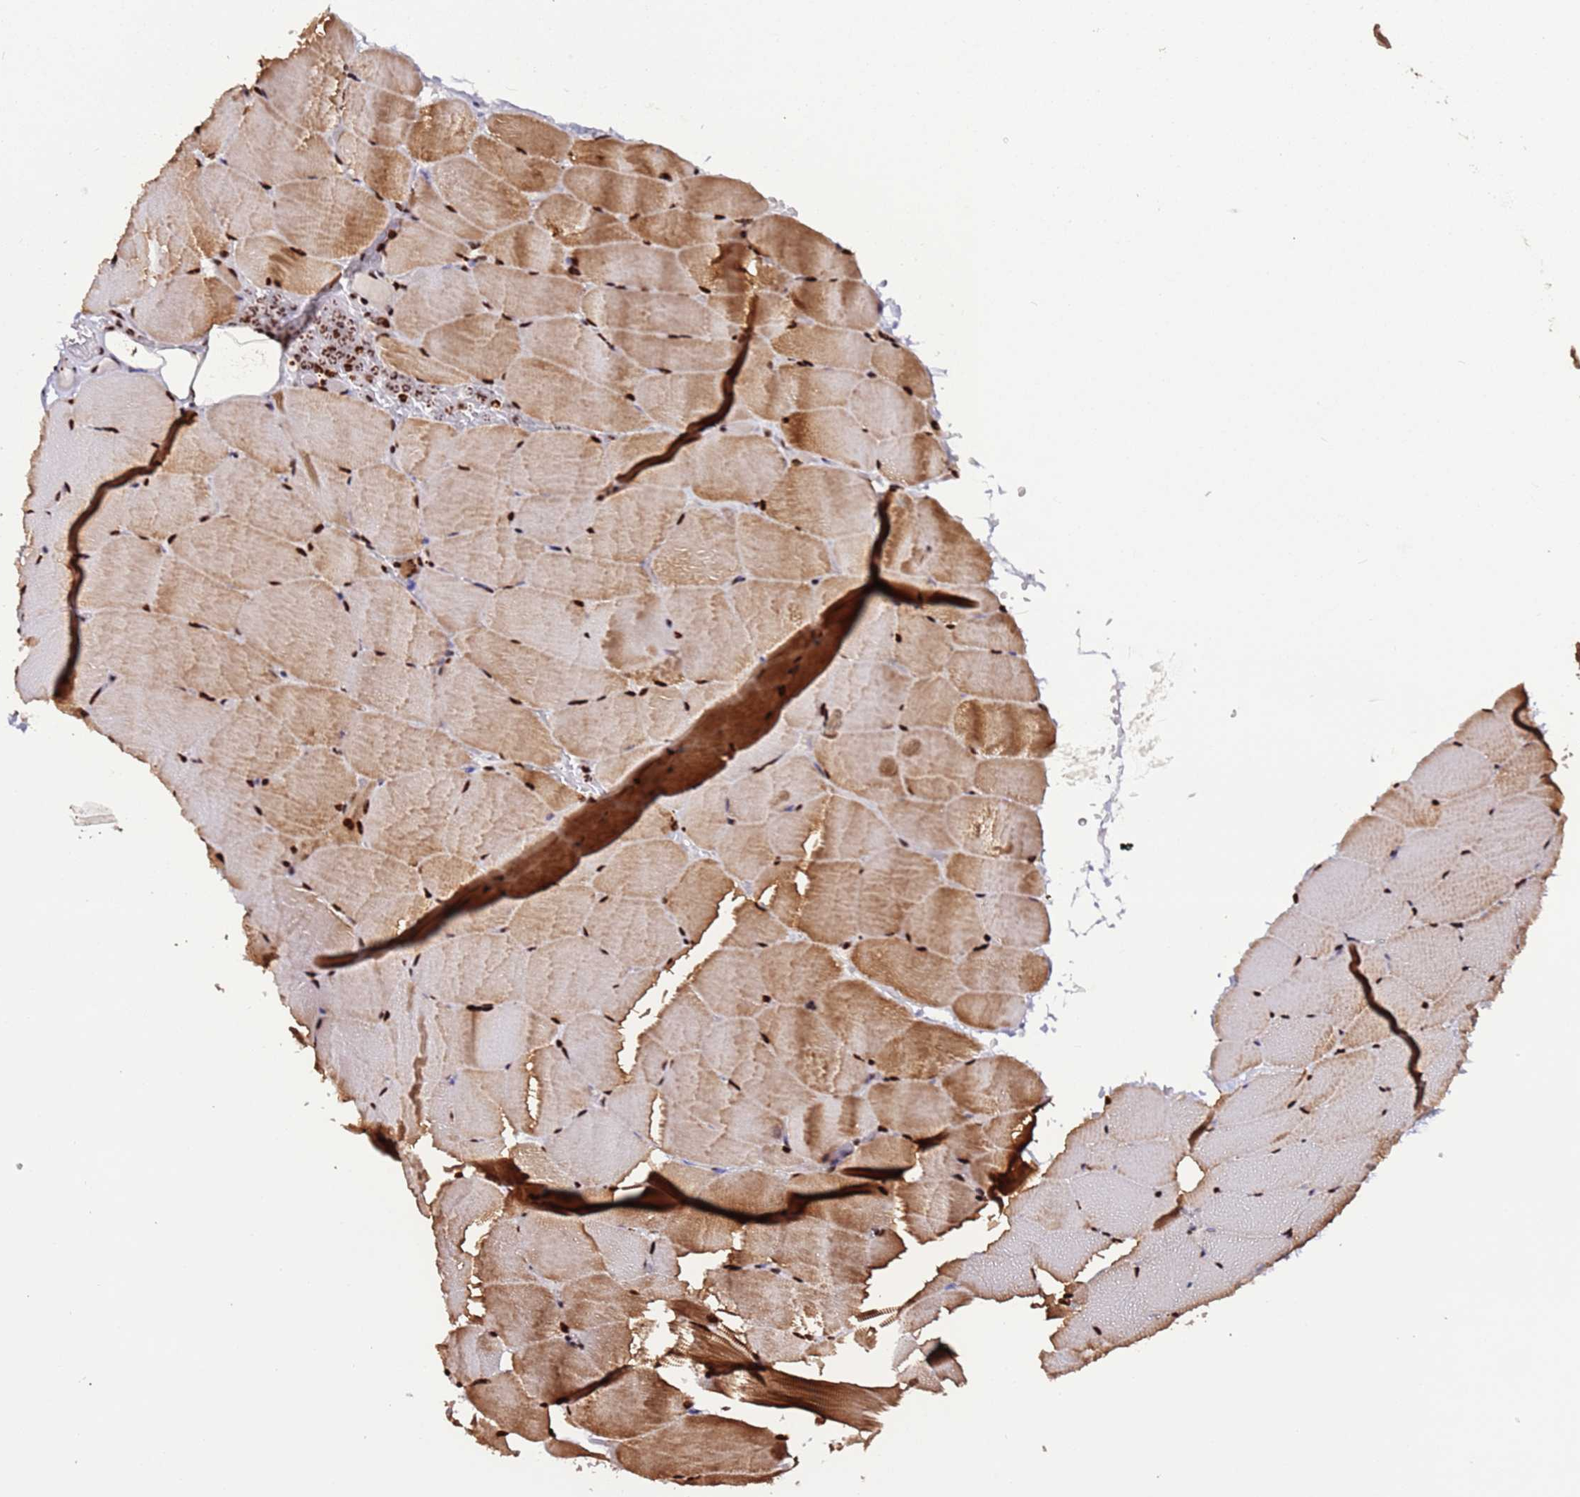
{"staining": {"intensity": "strong", "quantity": ">75%", "location": "cytoplasmic/membranous,nuclear"}, "tissue": "skeletal muscle", "cell_type": "Myocytes", "image_type": "normal", "snomed": [{"axis": "morphology", "description": "Normal tissue, NOS"}, {"axis": "topography", "description": "Skeletal muscle"}, {"axis": "topography", "description": "Parathyroid gland"}], "caption": "The micrograph demonstrates a brown stain indicating the presence of a protein in the cytoplasmic/membranous,nuclear of myocytes in skeletal muscle.", "gene": "C6orf226", "patient": {"sex": "female", "age": 37}}